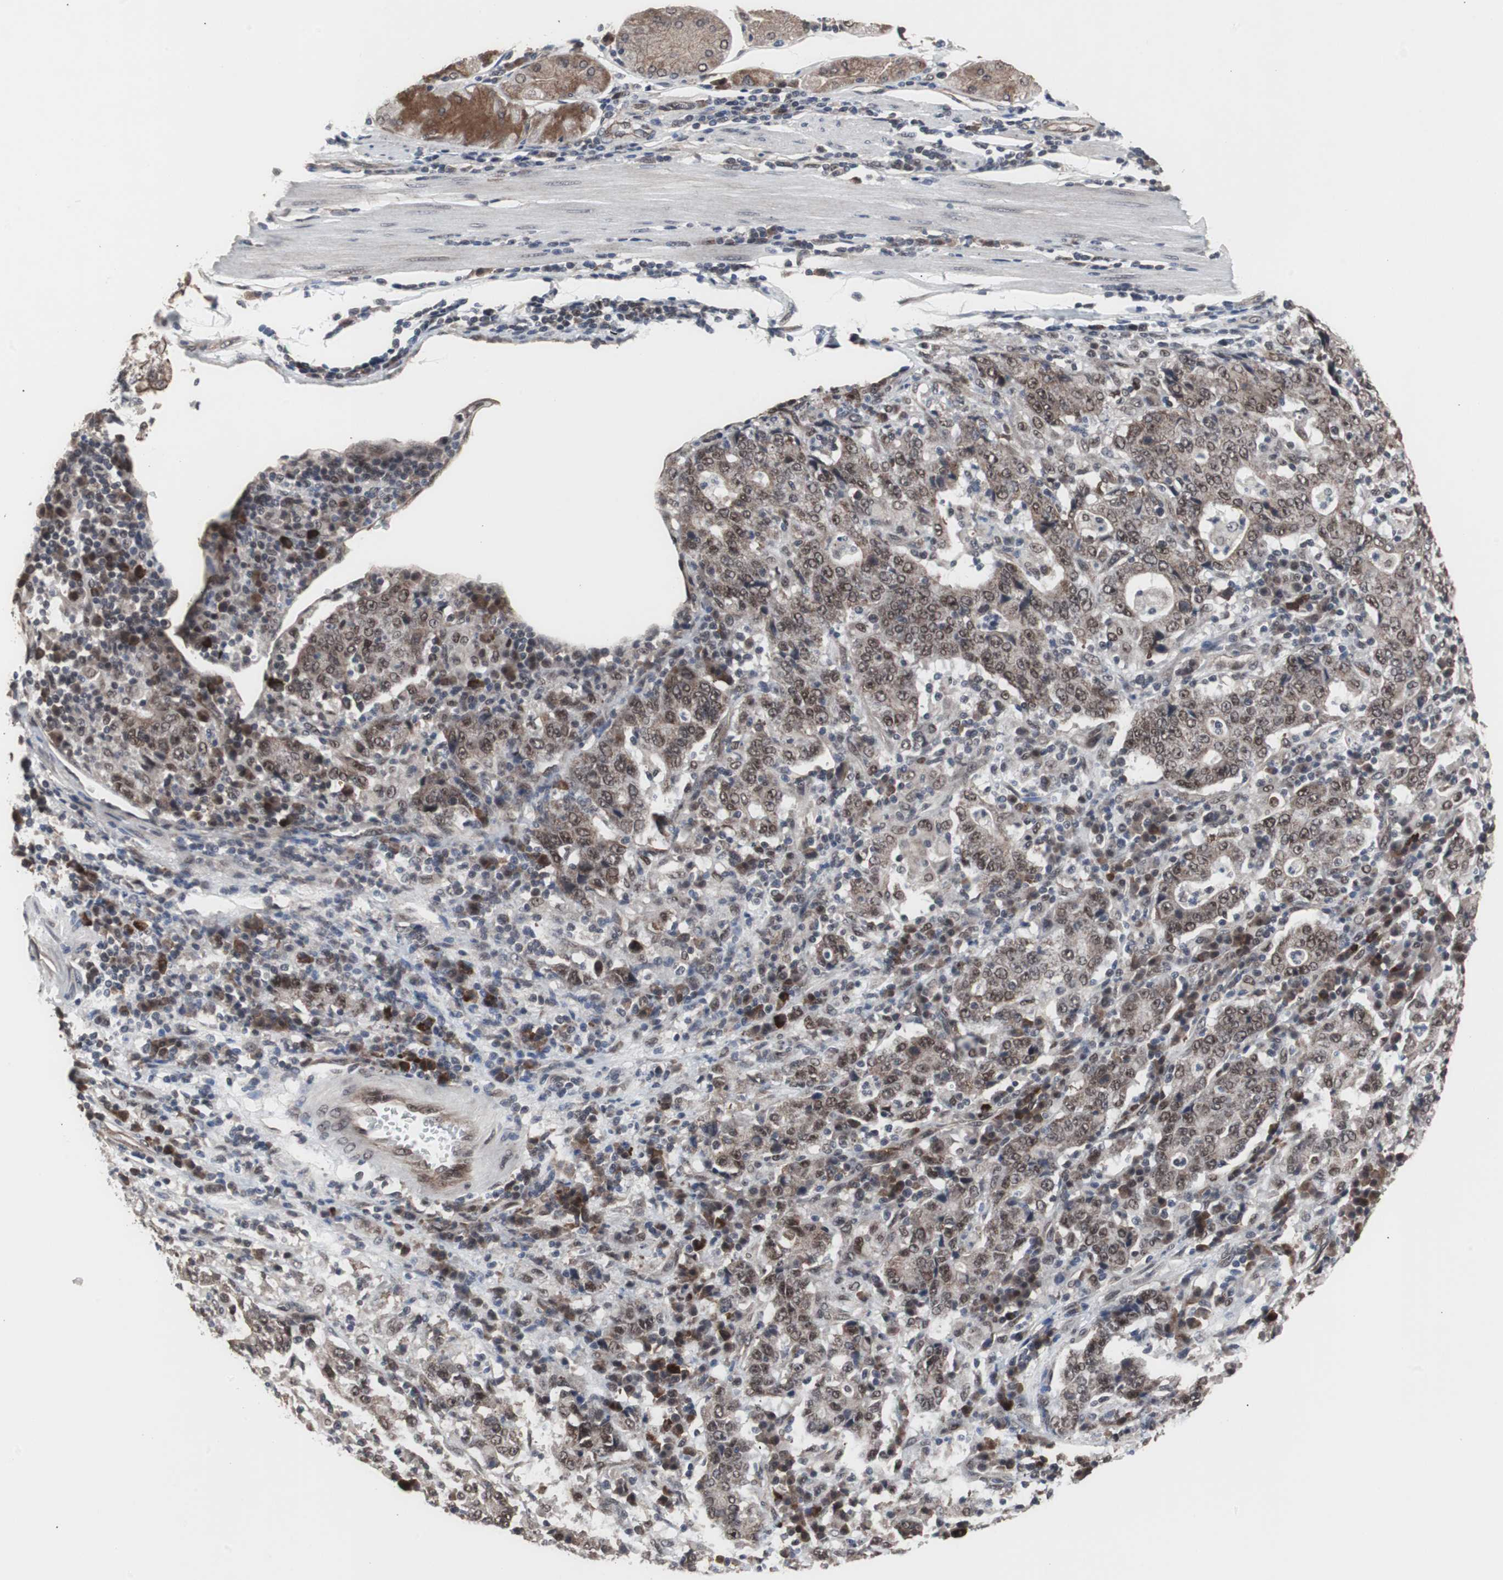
{"staining": {"intensity": "moderate", "quantity": ">75%", "location": "cytoplasmic/membranous,nuclear"}, "tissue": "stomach cancer", "cell_type": "Tumor cells", "image_type": "cancer", "snomed": [{"axis": "morphology", "description": "Normal tissue, NOS"}, {"axis": "morphology", "description": "Adenocarcinoma, NOS"}, {"axis": "topography", "description": "Stomach, upper"}, {"axis": "topography", "description": "Stomach"}], "caption": "Immunohistochemical staining of adenocarcinoma (stomach) demonstrates medium levels of moderate cytoplasmic/membranous and nuclear protein staining in approximately >75% of tumor cells.", "gene": "GTF2F2", "patient": {"sex": "male", "age": 59}}